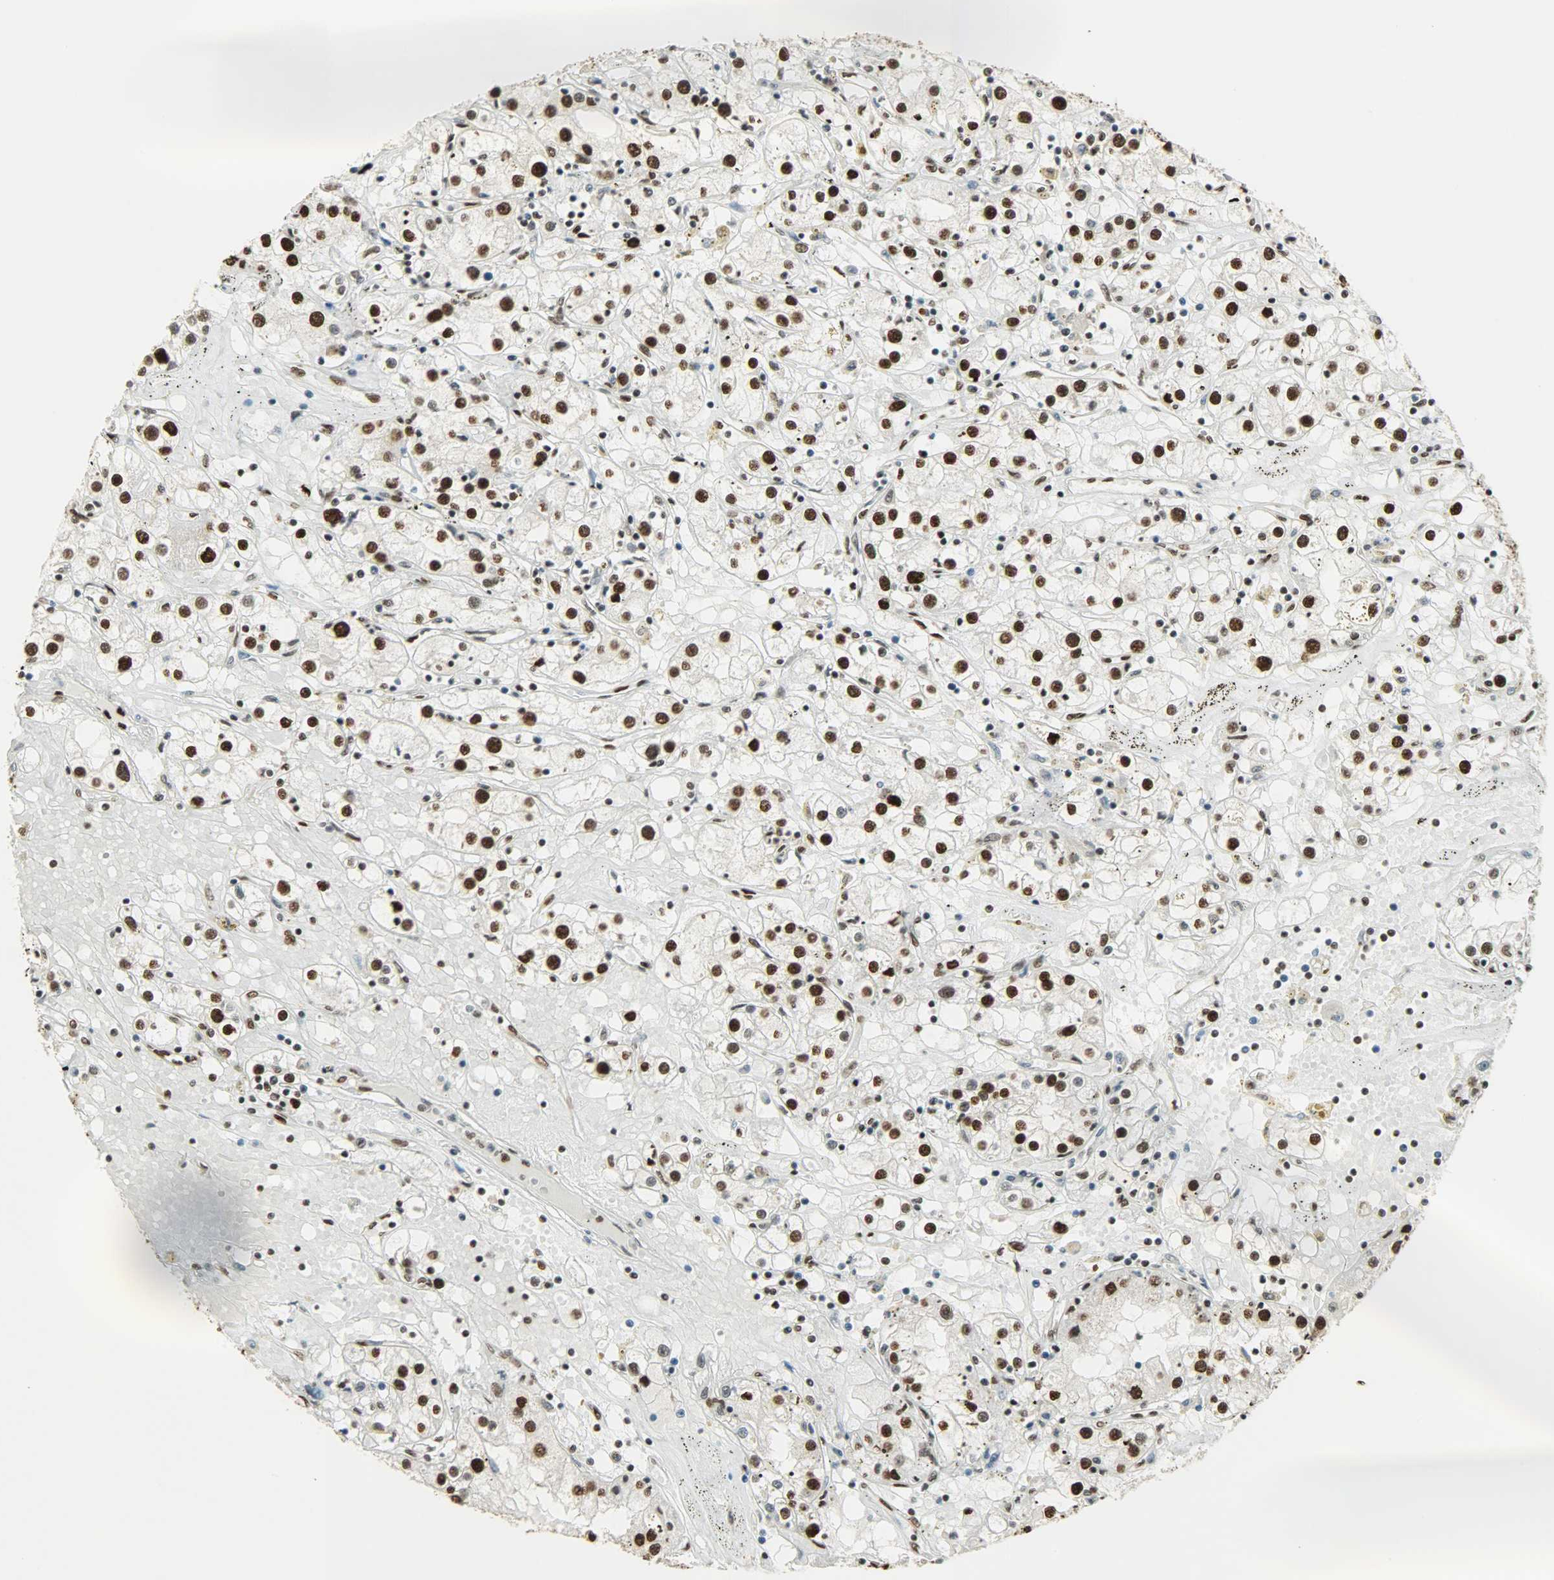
{"staining": {"intensity": "strong", "quantity": ">75%", "location": "nuclear"}, "tissue": "renal cancer", "cell_type": "Tumor cells", "image_type": "cancer", "snomed": [{"axis": "morphology", "description": "Adenocarcinoma, NOS"}, {"axis": "topography", "description": "Kidney"}], "caption": "Renal cancer stained for a protein exhibits strong nuclear positivity in tumor cells.", "gene": "MYEF2", "patient": {"sex": "male", "age": 56}}